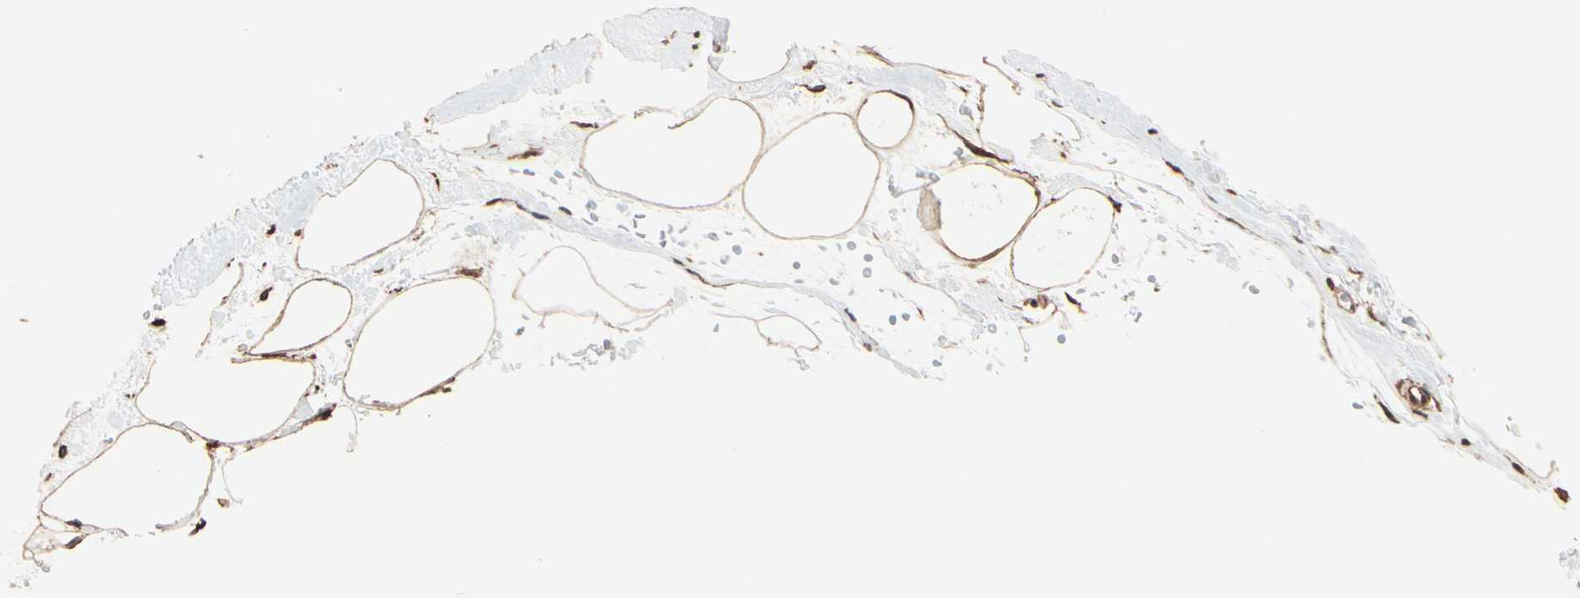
{"staining": {"intensity": "moderate", "quantity": ">75%", "location": "cytoplasmic/membranous"}, "tissue": "breast", "cell_type": "Adipocytes", "image_type": "normal", "snomed": [{"axis": "morphology", "description": "Normal tissue, NOS"}, {"axis": "topography", "description": "Breast"}], "caption": "Immunohistochemistry micrograph of benign breast: breast stained using immunohistochemistry (IHC) exhibits medium levels of moderate protein expression localized specifically in the cytoplasmic/membranous of adipocytes, appearing as a cytoplasmic/membranous brown color.", "gene": "TAOK1", "patient": {"sex": "female", "age": 44}}